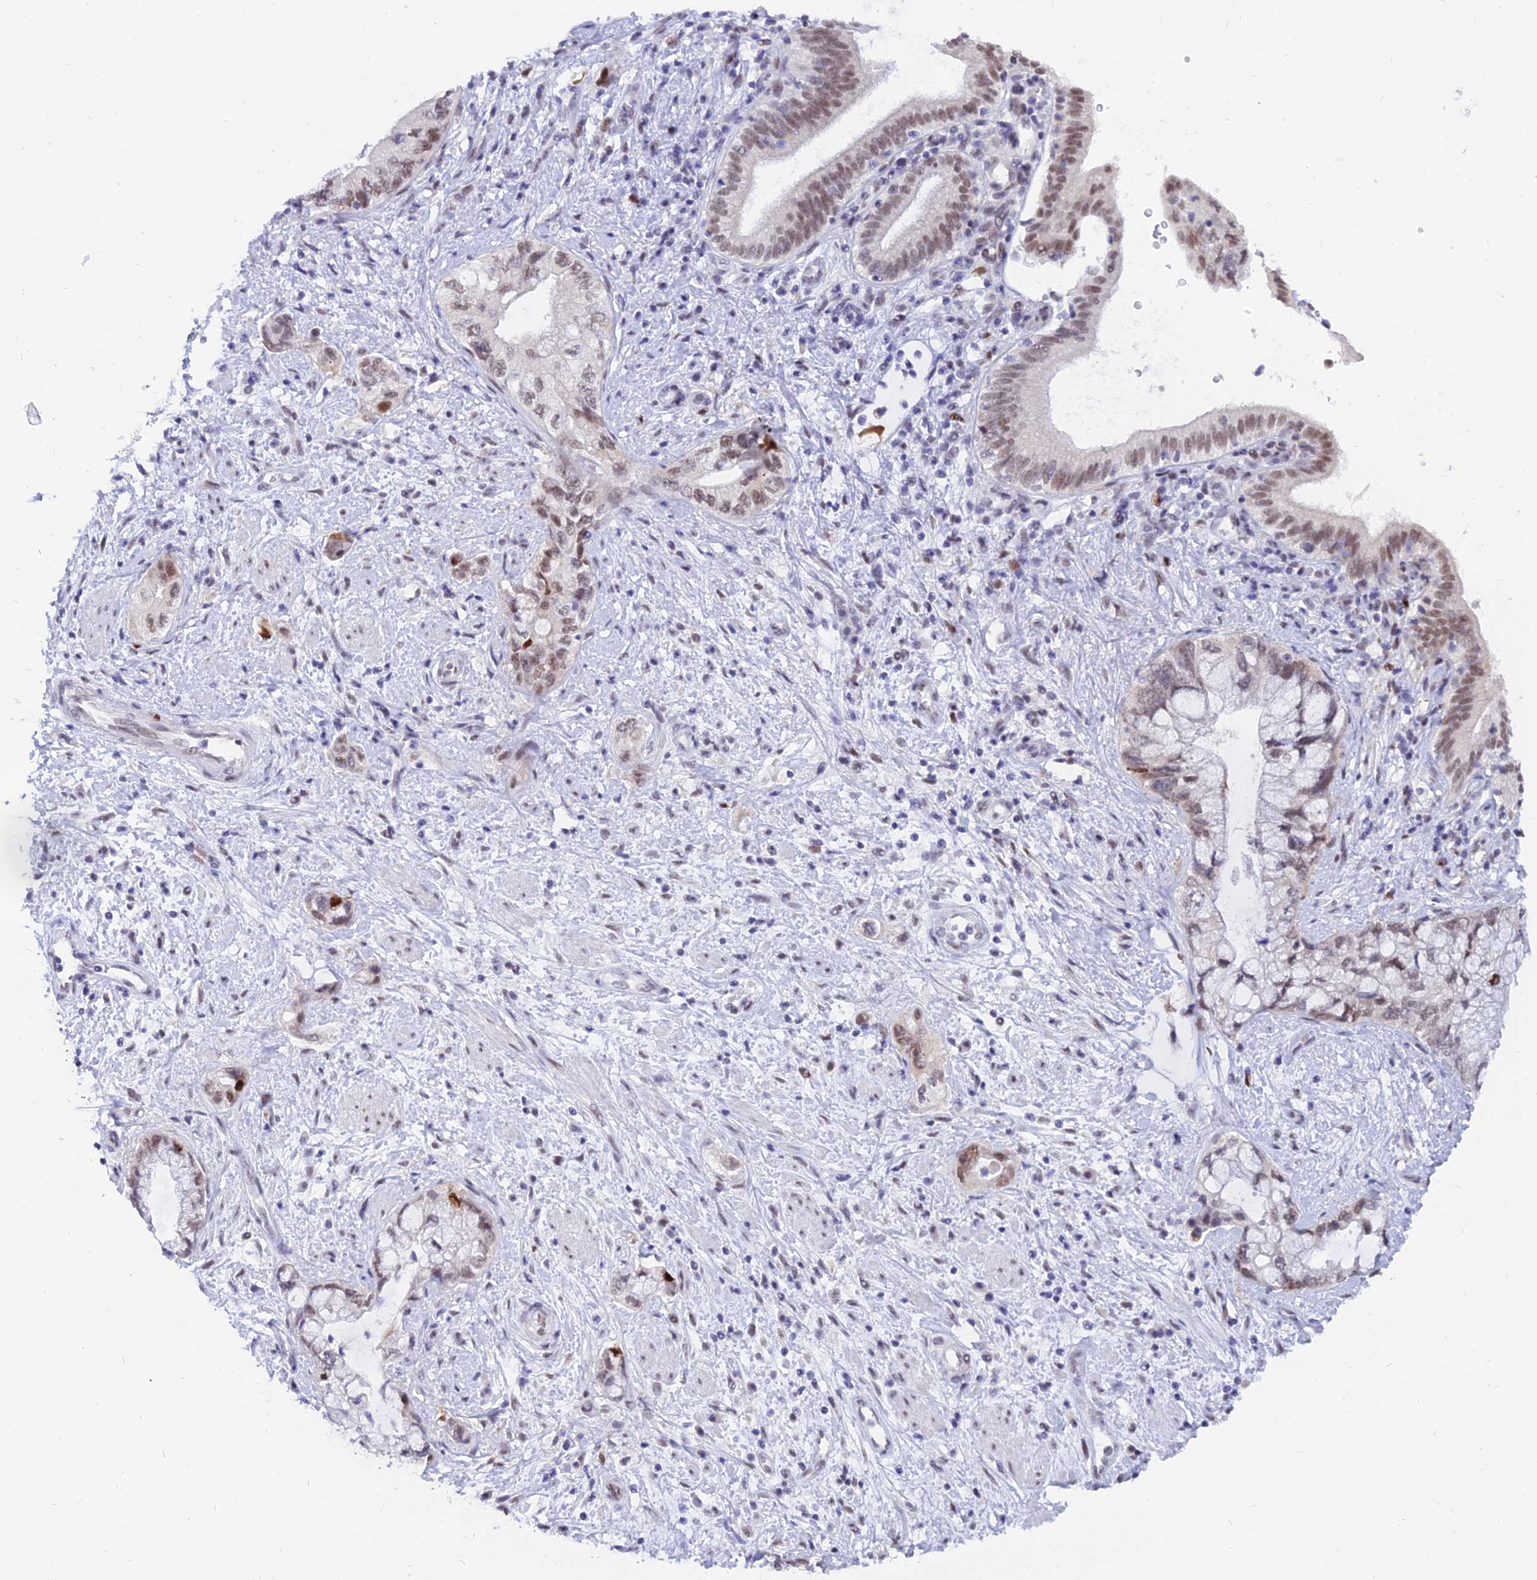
{"staining": {"intensity": "moderate", "quantity": "25%-75%", "location": "nuclear"}, "tissue": "pancreatic cancer", "cell_type": "Tumor cells", "image_type": "cancer", "snomed": [{"axis": "morphology", "description": "Adenocarcinoma, NOS"}, {"axis": "topography", "description": "Pancreas"}], "caption": "Adenocarcinoma (pancreatic) stained with DAB (3,3'-diaminobenzidine) immunohistochemistry reveals medium levels of moderate nuclear positivity in about 25%-75% of tumor cells.", "gene": "DPY30", "patient": {"sex": "female", "age": 73}}